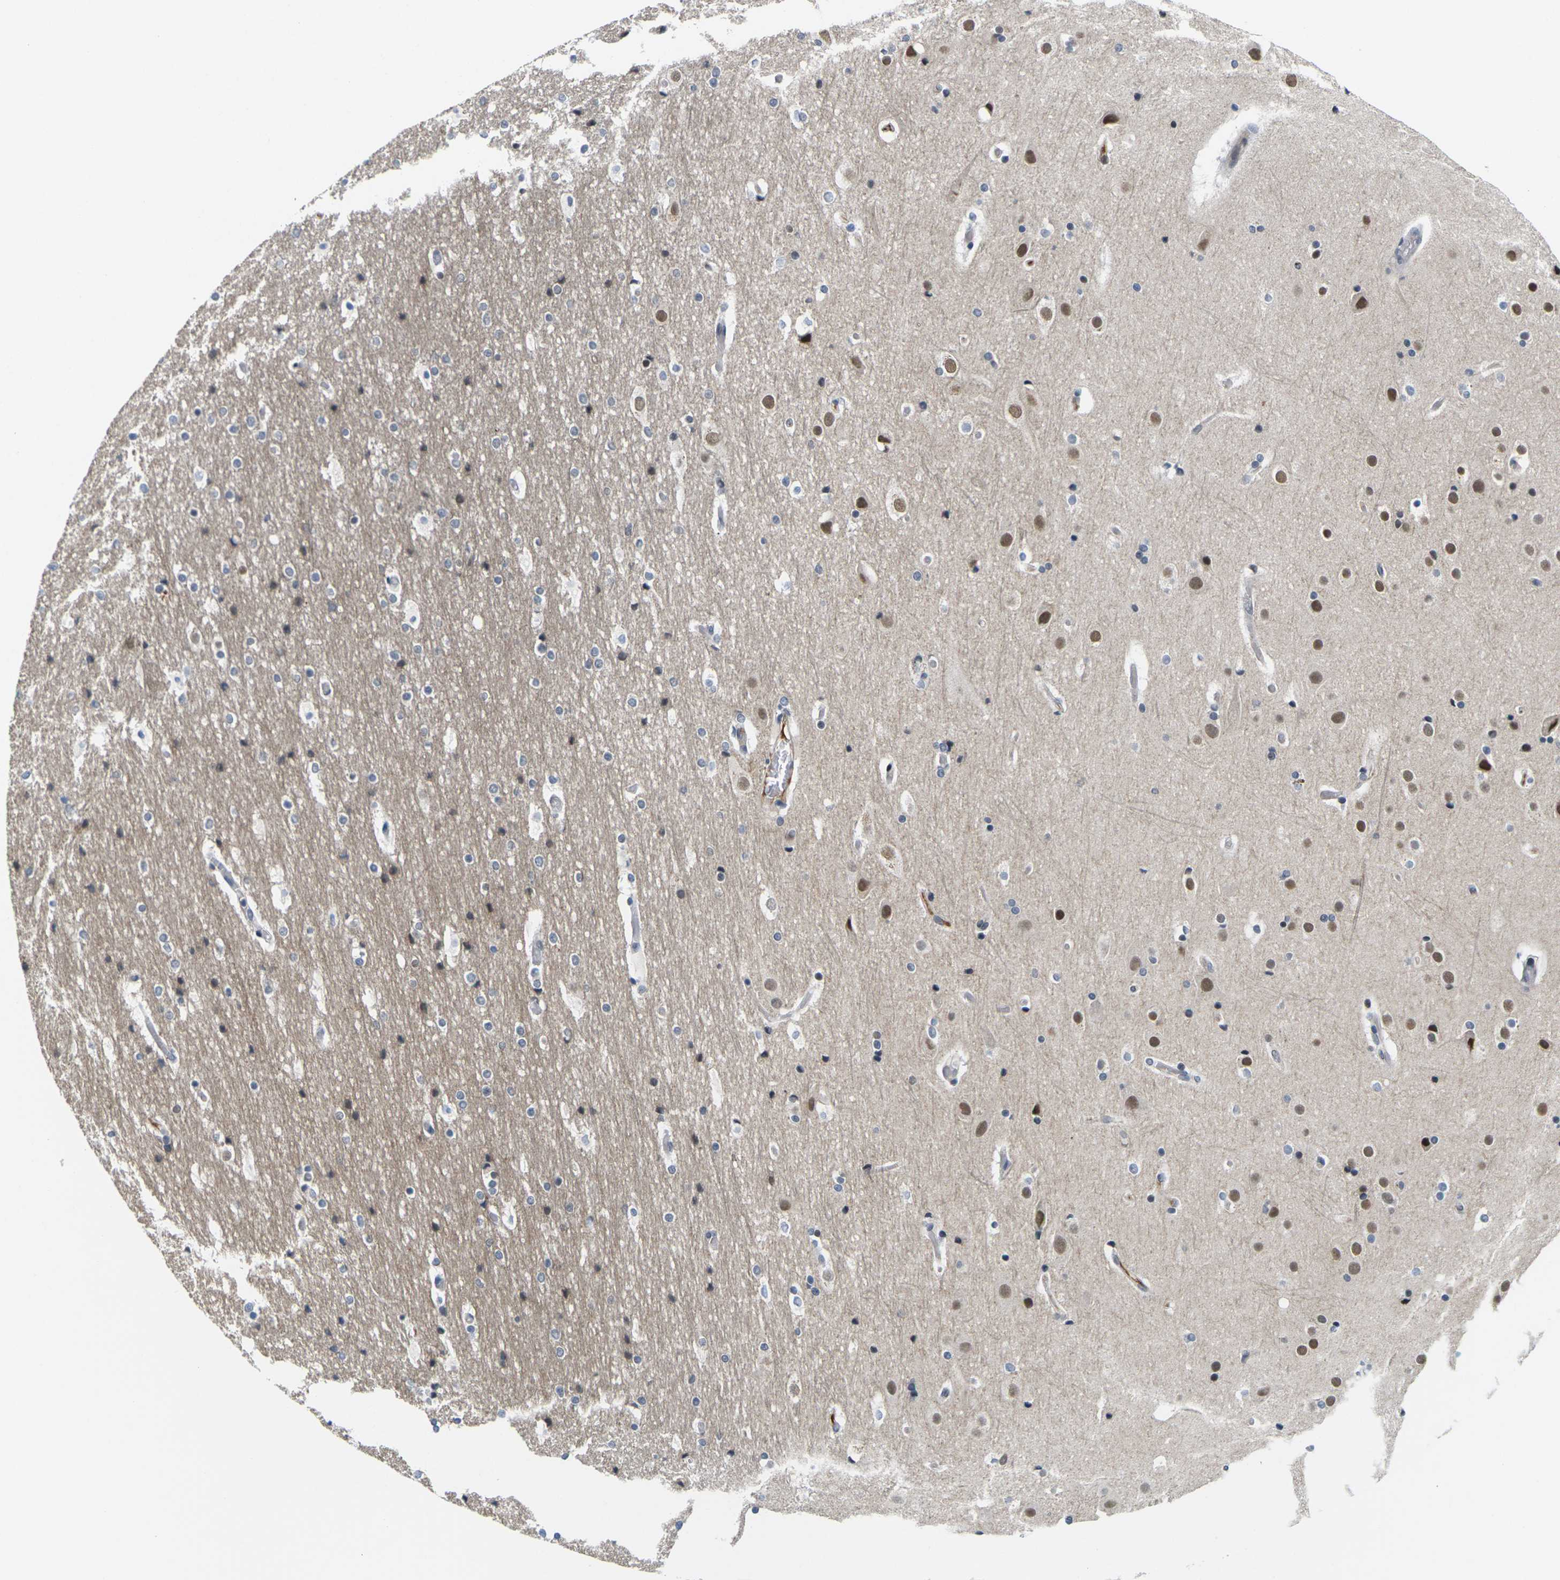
{"staining": {"intensity": "negative", "quantity": "none", "location": "none"}, "tissue": "cerebral cortex", "cell_type": "Endothelial cells", "image_type": "normal", "snomed": [{"axis": "morphology", "description": "Normal tissue, NOS"}, {"axis": "topography", "description": "Cerebral cortex"}], "caption": "A high-resolution image shows immunohistochemistry staining of normal cerebral cortex, which shows no significant expression in endothelial cells.", "gene": "PKP2", "patient": {"sex": "male", "age": 57}}